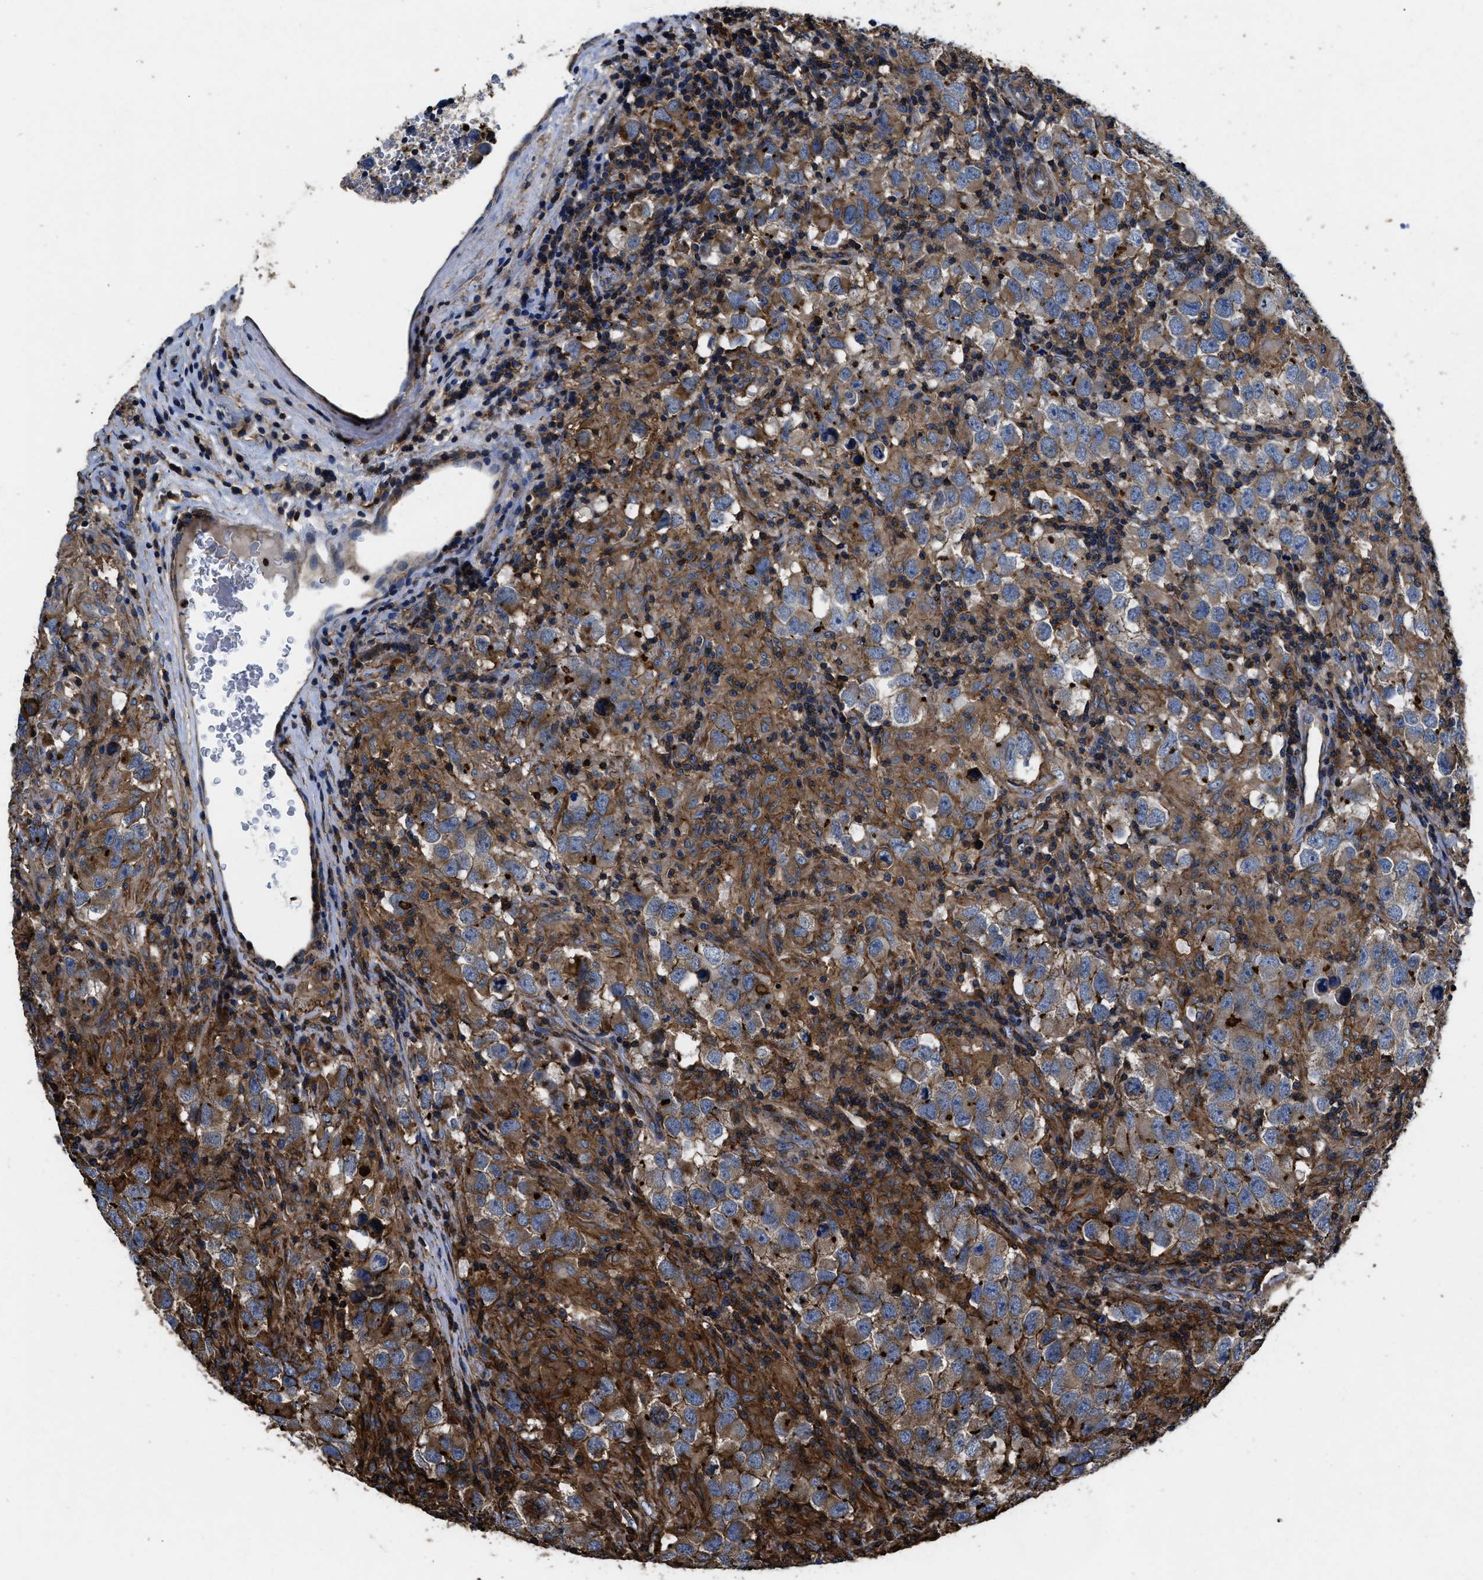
{"staining": {"intensity": "weak", "quantity": ">75%", "location": "cytoplasmic/membranous"}, "tissue": "testis cancer", "cell_type": "Tumor cells", "image_type": "cancer", "snomed": [{"axis": "morphology", "description": "Carcinoma, Embryonal, NOS"}, {"axis": "topography", "description": "Testis"}], "caption": "A photomicrograph of human testis cancer (embryonal carcinoma) stained for a protein displays weak cytoplasmic/membranous brown staining in tumor cells.", "gene": "SCUBE2", "patient": {"sex": "male", "age": 21}}